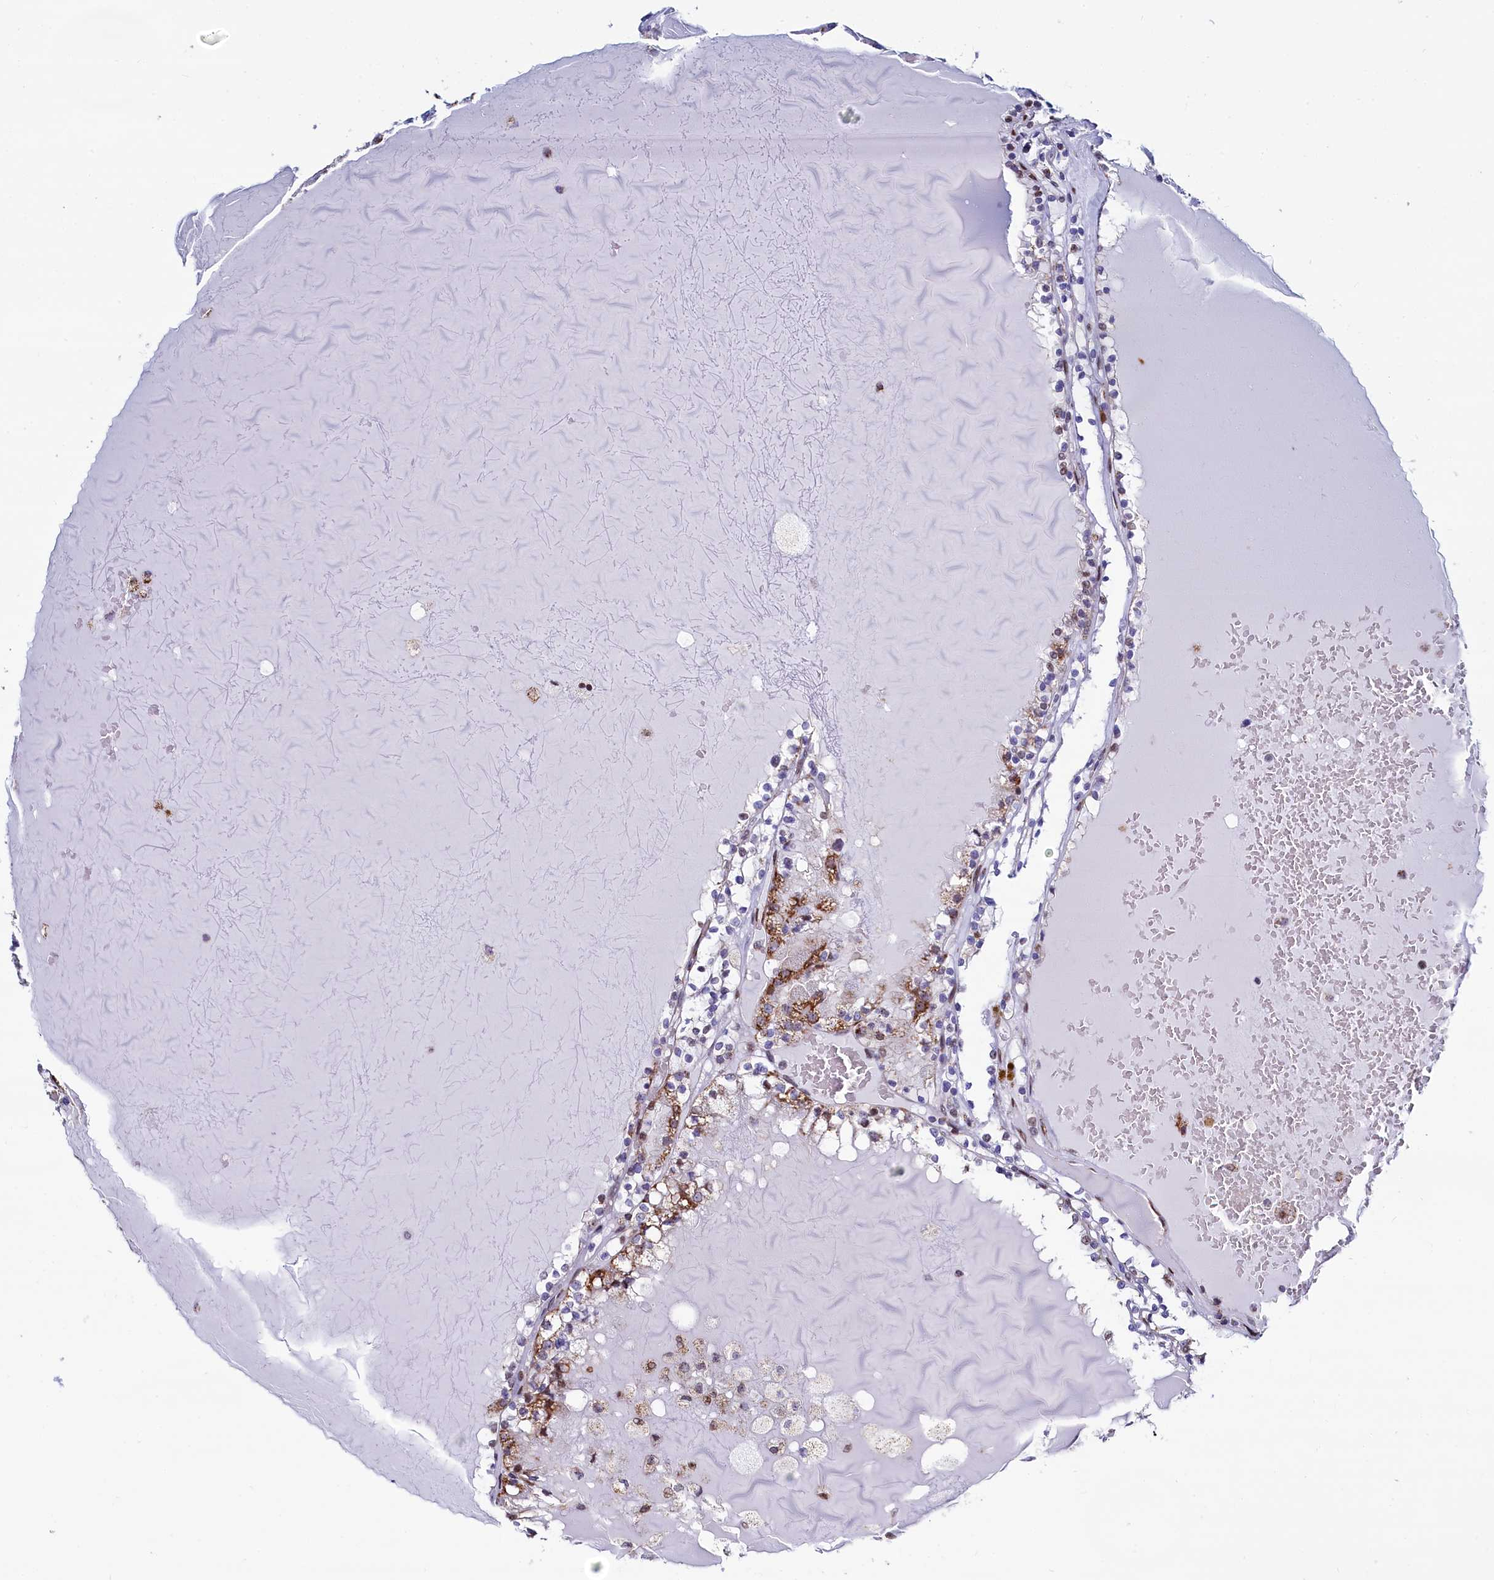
{"staining": {"intensity": "moderate", "quantity": "25%-75%", "location": "cytoplasmic/membranous"}, "tissue": "renal cancer", "cell_type": "Tumor cells", "image_type": "cancer", "snomed": [{"axis": "morphology", "description": "Adenocarcinoma, NOS"}, {"axis": "topography", "description": "Kidney"}], "caption": "DAB (3,3'-diaminobenzidine) immunohistochemical staining of renal cancer reveals moderate cytoplasmic/membranous protein expression in approximately 25%-75% of tumor cells.", "gene": "HDGFL3", "patient": {"sex": "female", "age": 56}}